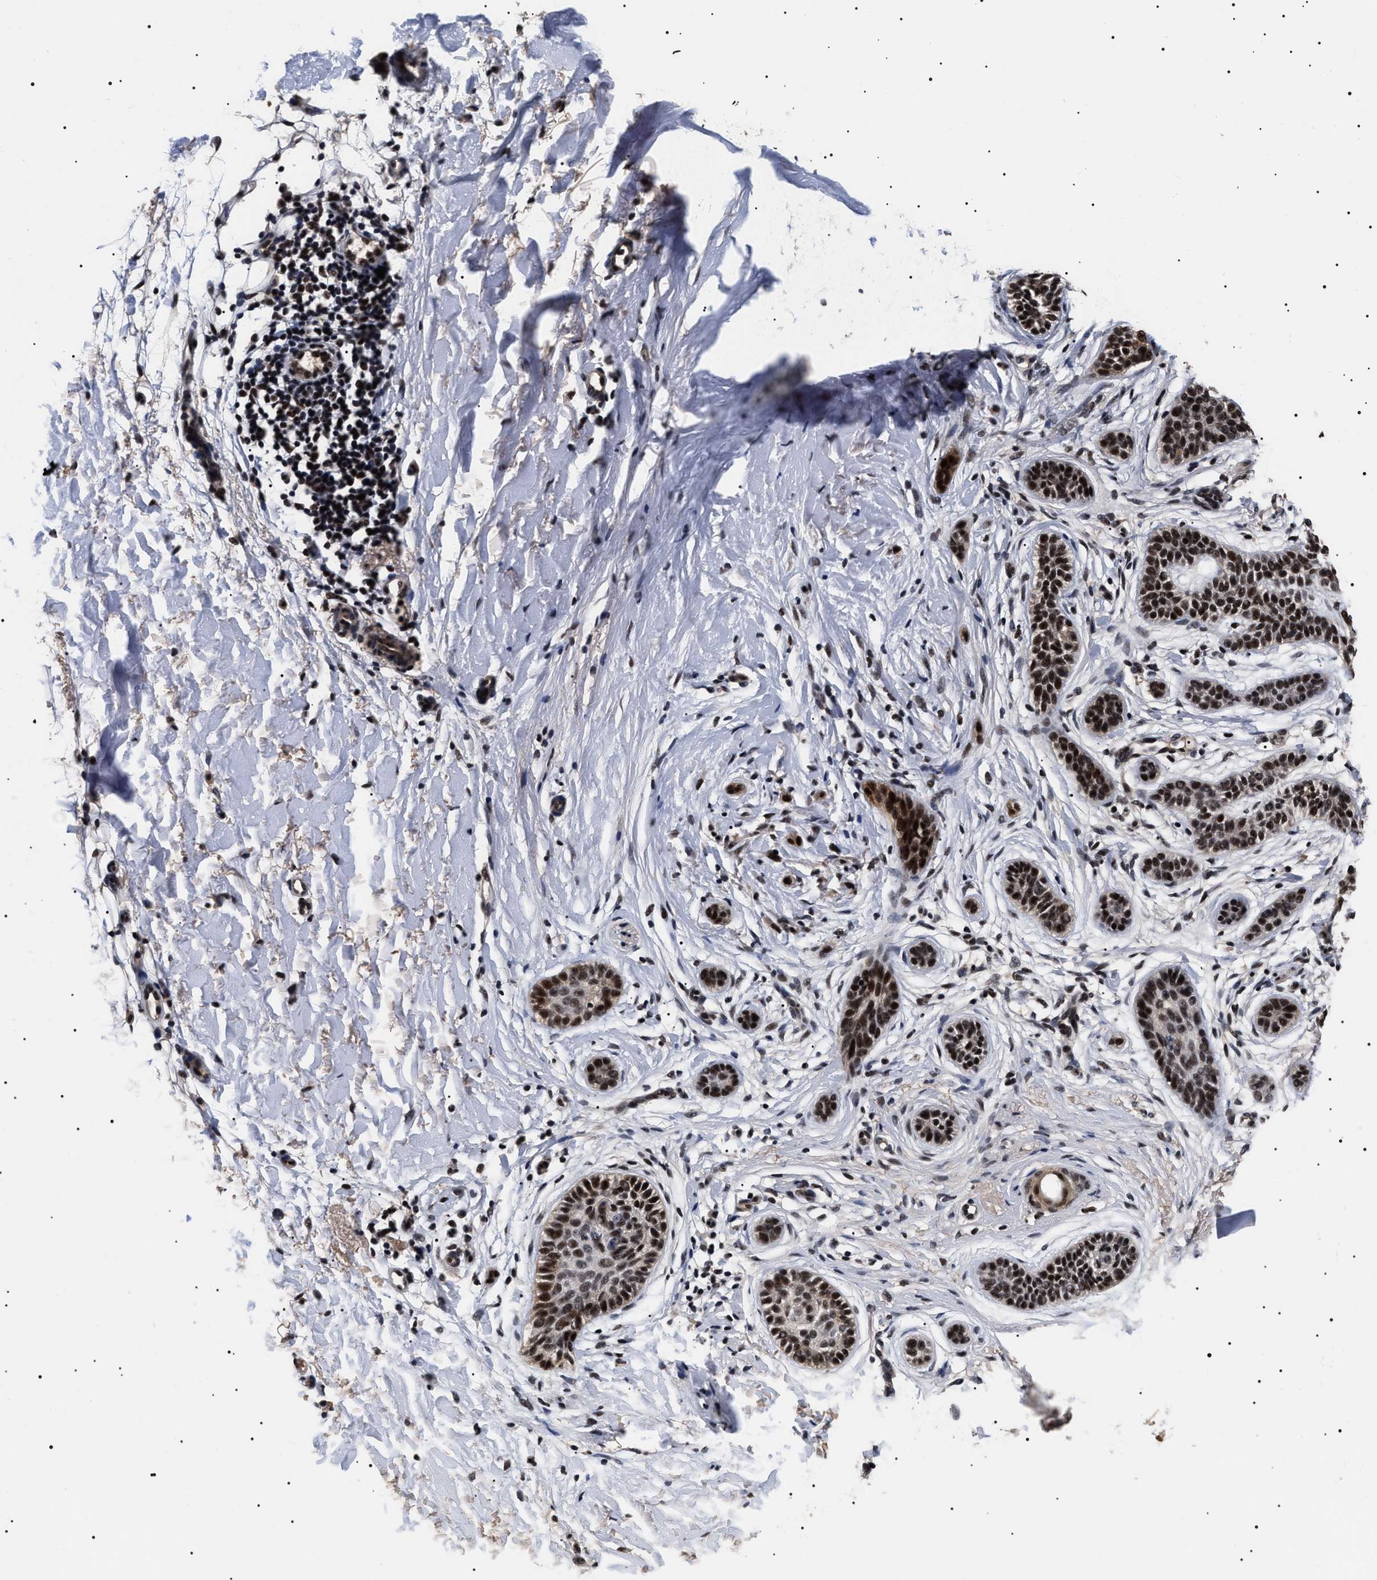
{"staining": {"intensity": "strong", "quantity": ">75%", "location": "nuclear"}, "tissue": "skin cancer", "cell_type": "Tumor cells", "image_type": "cancer", "snomed": [{"axis": "morphology", "description": "Normal tissue, NOS"}, {"axis": "morphology", "description": "Basal cell carcinoma"}, {"axis": "topography", "description": "Skin"}], "caption": "Tumor cells show high levels of strong nuclear staining in about >75% of cells in basal cell carcinoma (skin). Using DAB (brown) and hematoxylin (blue) stains, captured at high magnification using brightfield microscopy.", "gene": "CAAP1", "patient": {"sex": "male", "age": 63}}